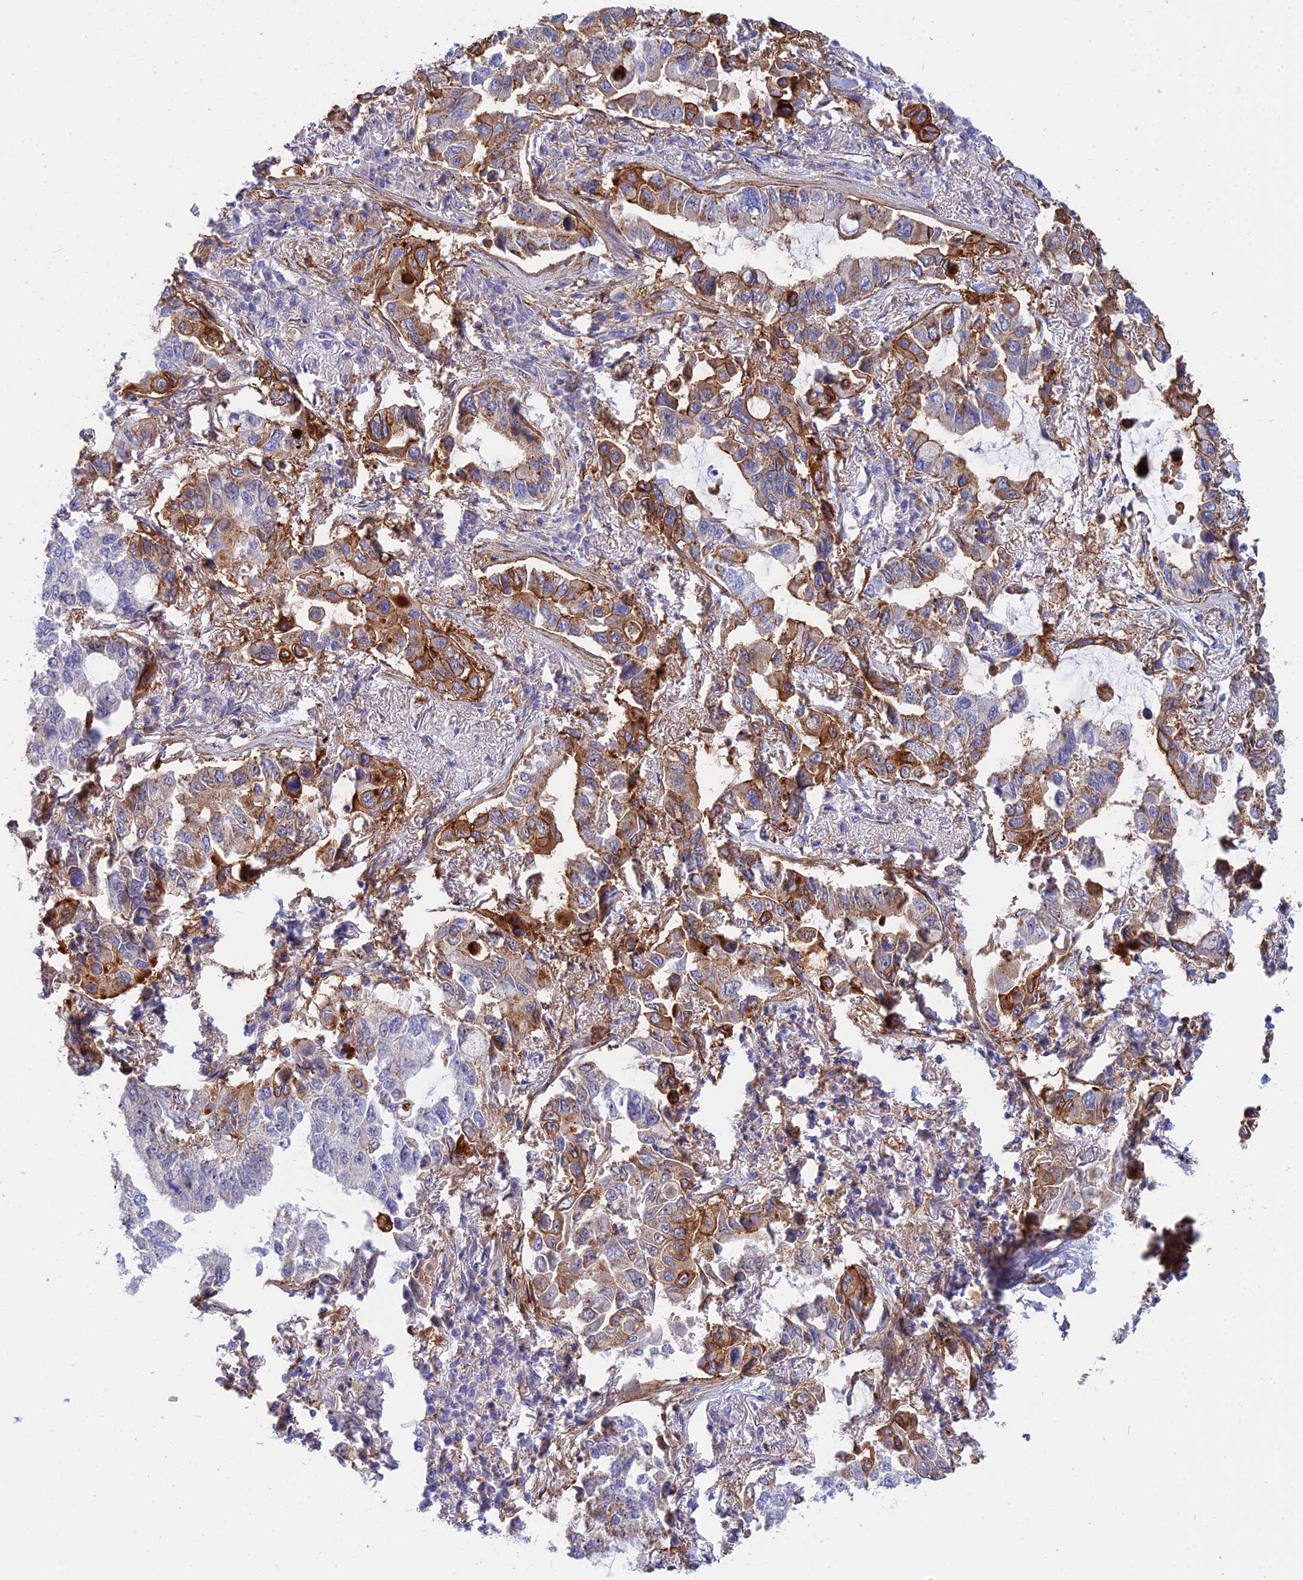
{"staining": {"intensity": "moderate", "quantity": "25%-75%", "location": "cytoplasmic/membranous"}, "tissue": "lung cancer", "cell_type": "Tumor cells", "image_type": "cancer", "snomed": [{"axis": "morphology", "description": "Adenocarcinoma, NOS"}, {"axis": "topography", "description": "Lung"}], "caption": "Immunohistochemistry (IHC) micrograph of neoplastic tissue: human lung cancer stained using IHC exhibits medium levels of moderate protein expression localized specifically in the cytoplasmic/membranous of tumor cells, appearing as a cytoplasmic/membranous brown color.", "gene": "TRIM43B", "patient": {"sex": "male", "age": 64}}